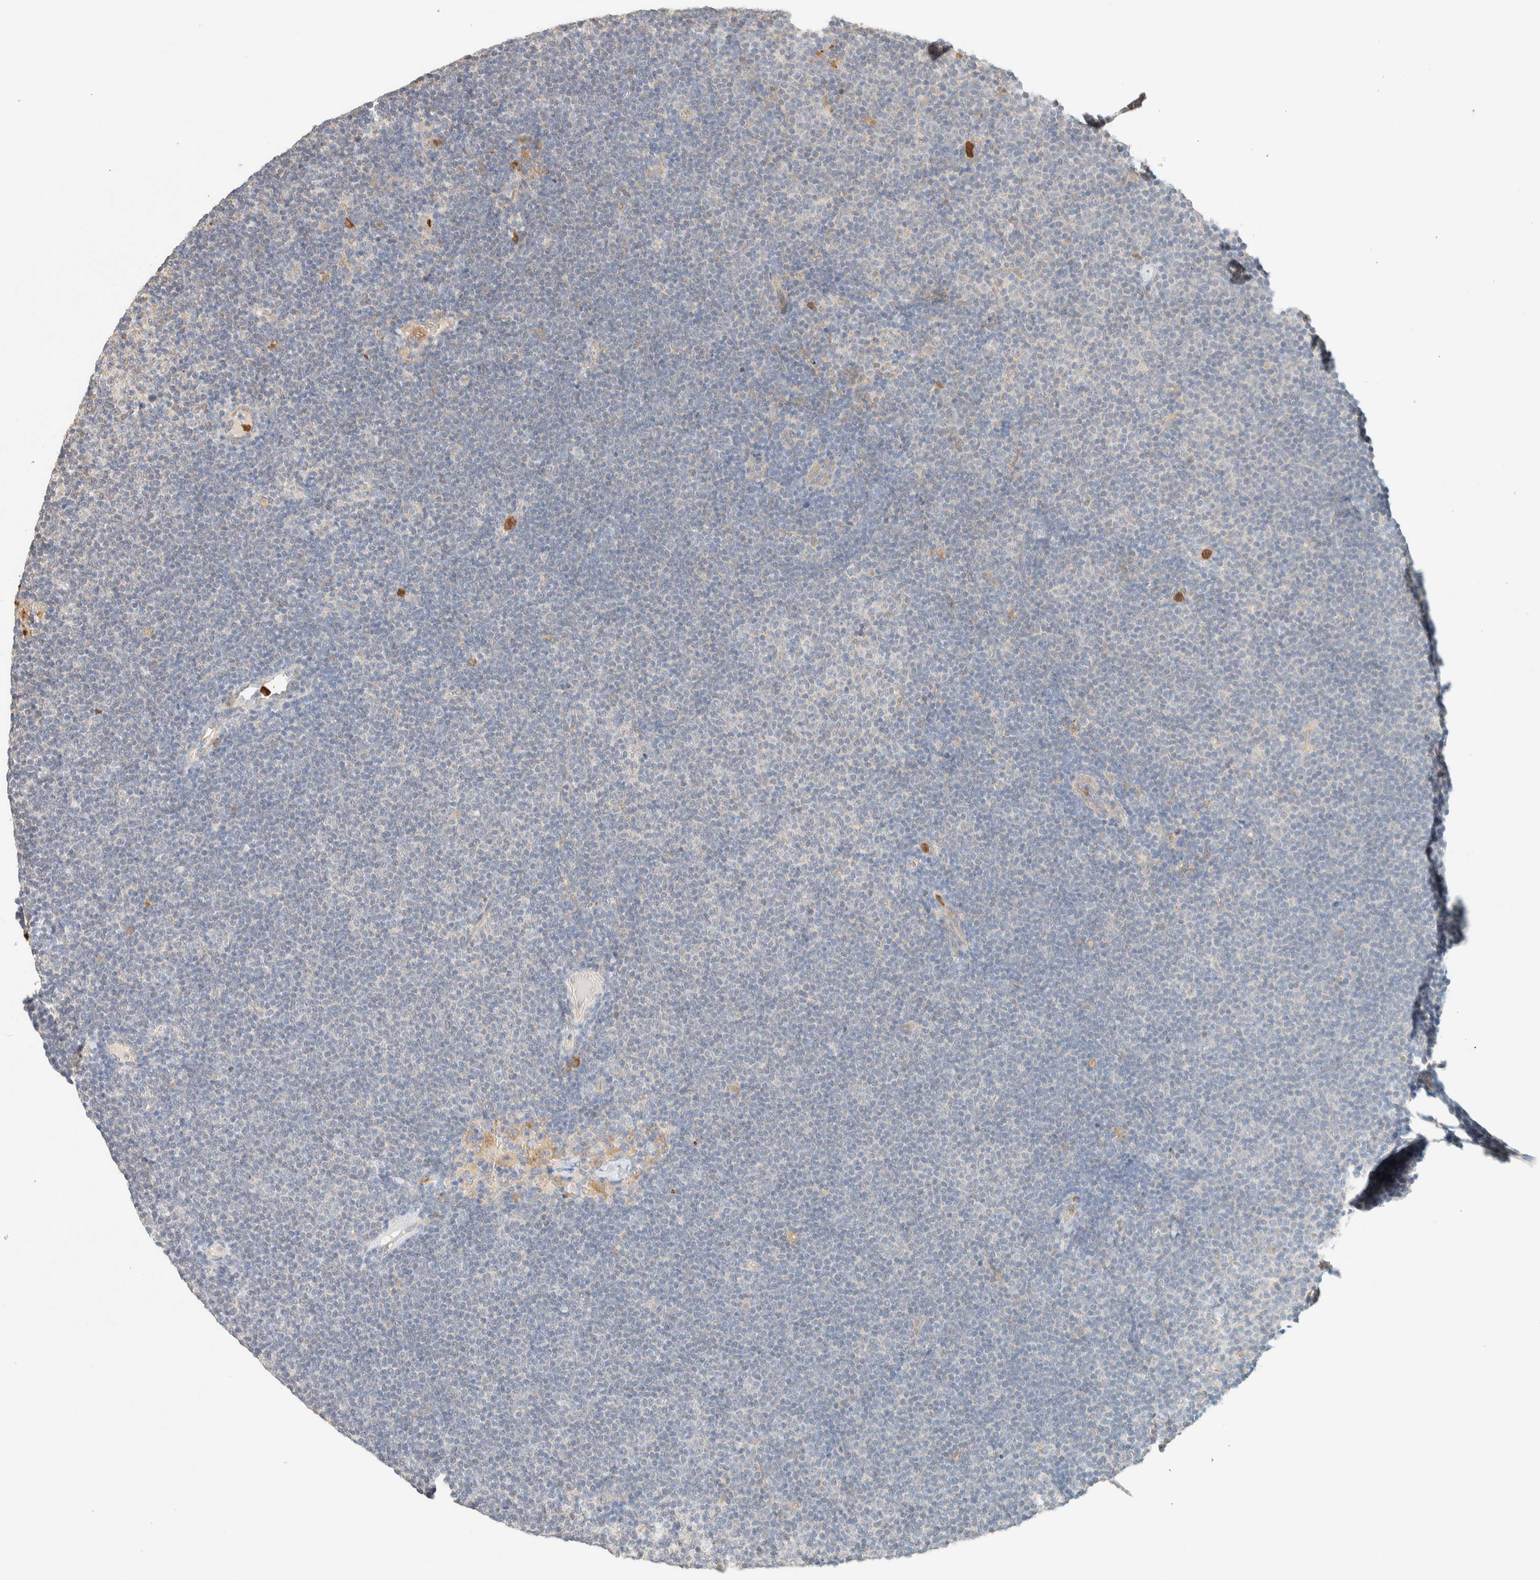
{"staining": {"intensity": "negative", "quantity": "none", "location": "none"}, "tissue": "lymphoma", "cell_type": "Tumor cells", "image_type": "cancer", "snomed": [{"axis": "morphology", "description": "Malignant lymphoma, non-Hodgkin's type, Low grade"}, {"axis": "topography", "description": "Lymph node"}], "caption": "Immunohistochemistry (IHC) micrograph of lymphoma stained for a protein (brown), which shows no expression in tumor cells.", "gene": "TTC3", "patient": {"sex": "female", "age": 53}}